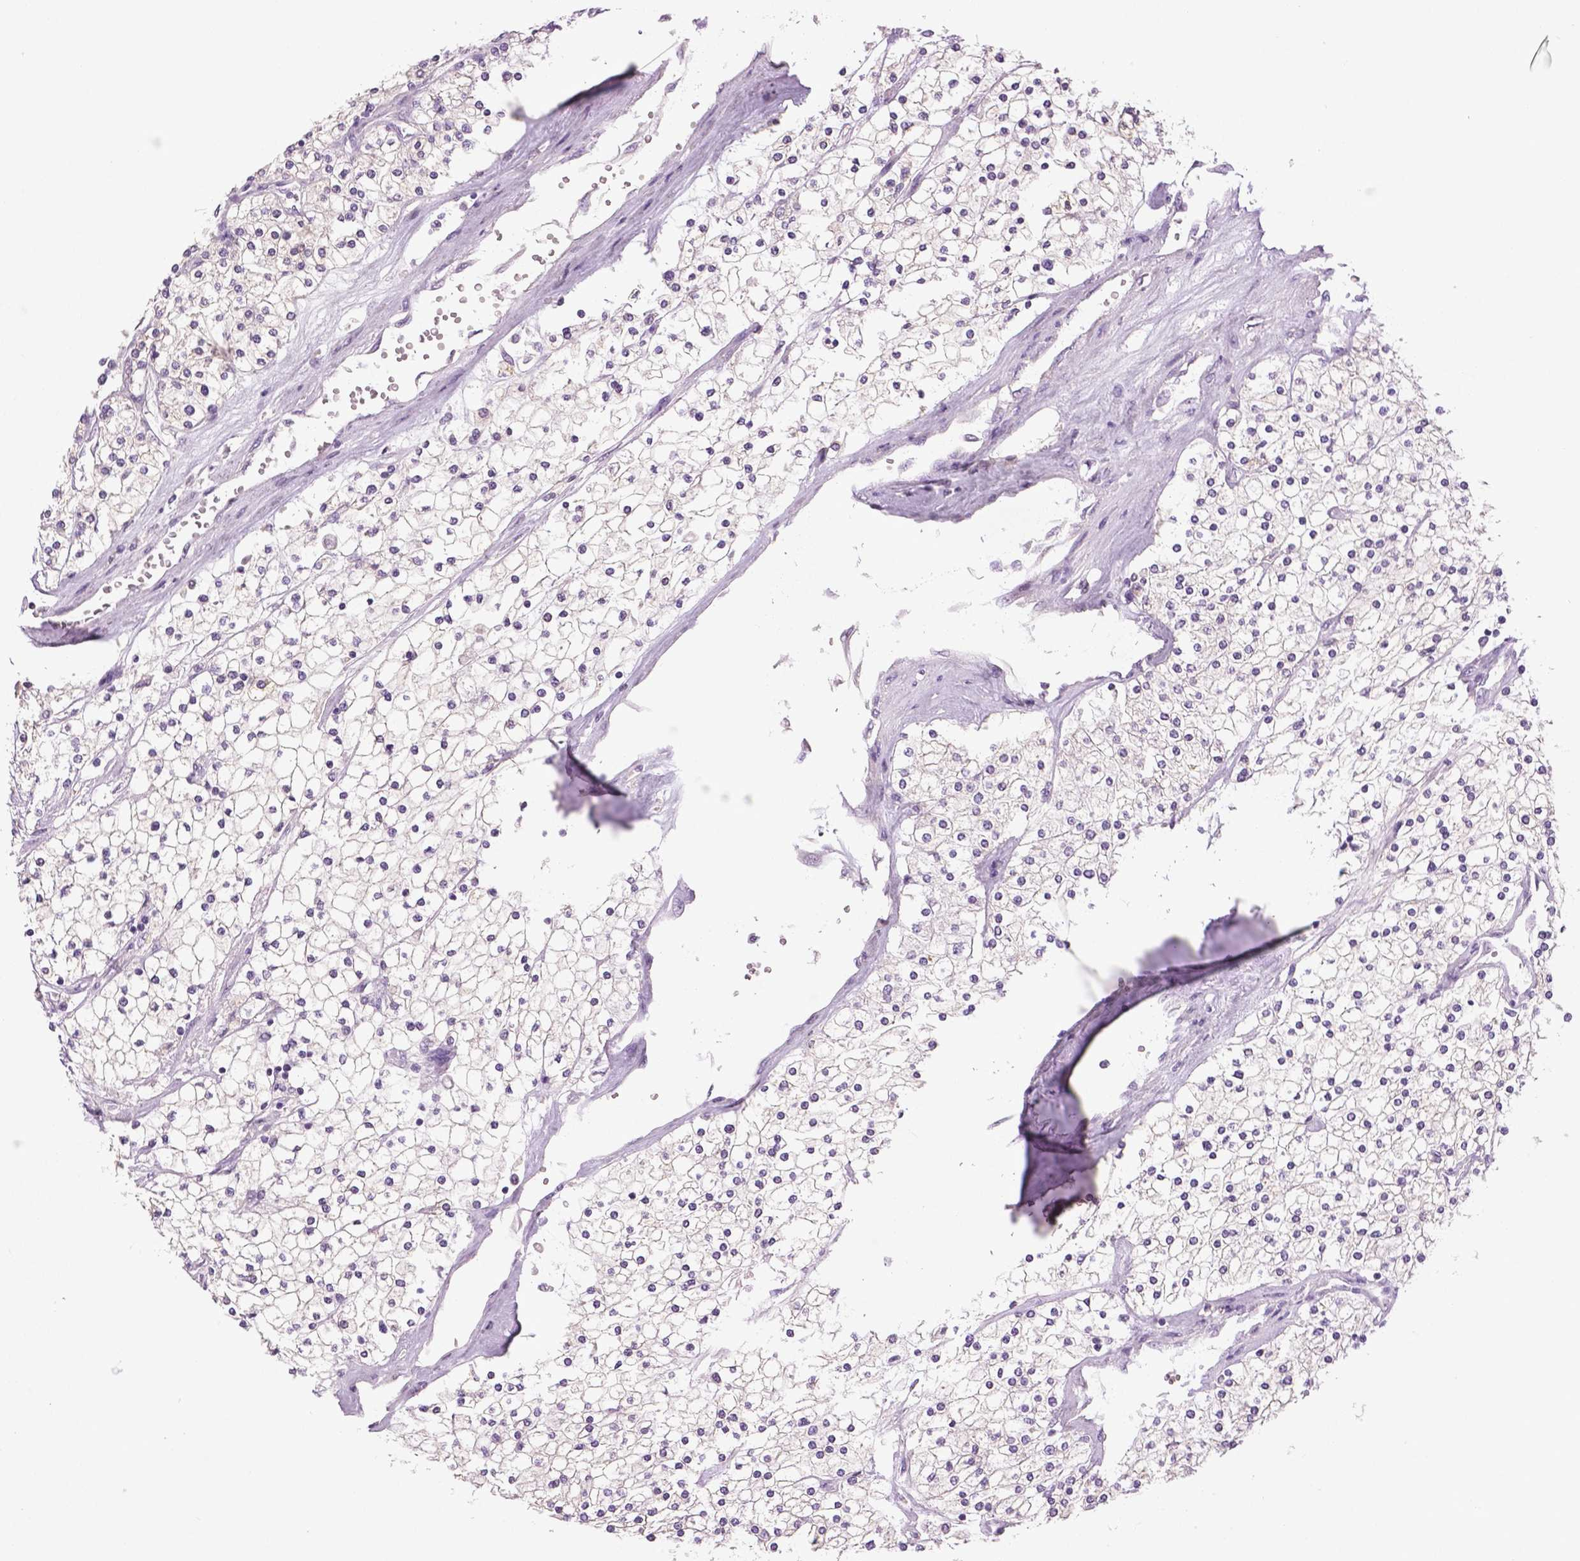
{"staining": {"intensity": "negative", "quantity": "none", "location": "none"}, "tissue": "renal cancer", "cell_type": "Tumor cells", "image_type": "cancer", "snomed": [{"axis": "morphology", "description": "Adenocarcinoma, NOS"}, {"axis": "topography", "description": "Kidney"}], "caption": "IHC micrograph of neoplastic tissue: renal adenocarcinoma stained with DAB shows no significant protein positivity in tumor cells. (DAB (3,3'-diaminobenzidine) immunohistochemistry (IHC), high magnification).", "gene": "DNAH12", "patient": {"sex": "male", "age": 80}}